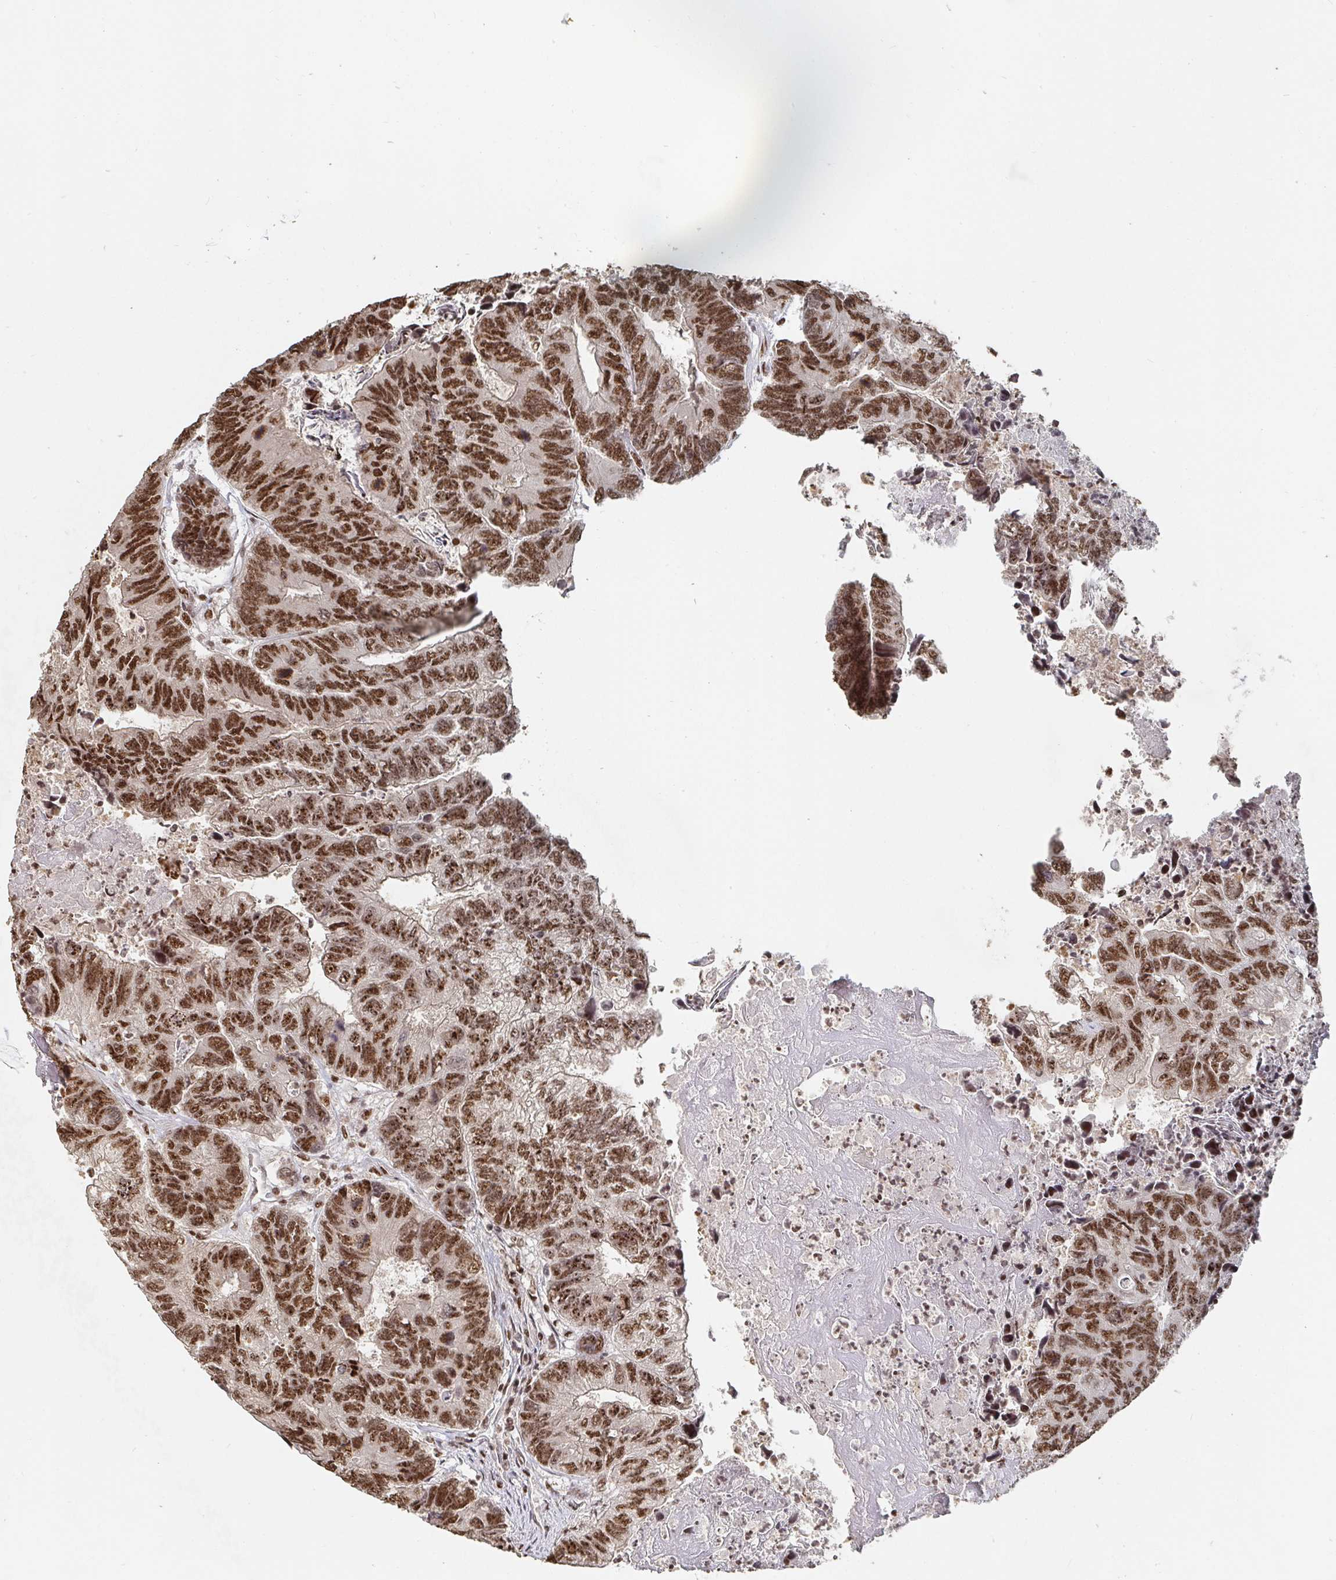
{"staining": {"intensity": "moderate", "quantity": ">75%", "location": "nuclear"}, "tissue": "colorectal cancer", "cell_type": "Tumor cells", "image_type": "cancer", "snomed": [{"axis": "morphology", "description": "Adenocarcinoma, NOS"}, {"axis": "topography", "description": "Colon"}], "caption": "Protein staining by IHC exhibits moderate nuclear staining in approximately >75% of tumor cells in adenocarcinoma (colorectal). (DAB = brown stain, brightfield microscopy at high magnification).", "gene": "ZDHHC12", "patient": {"sex": "female", "age": 67}}